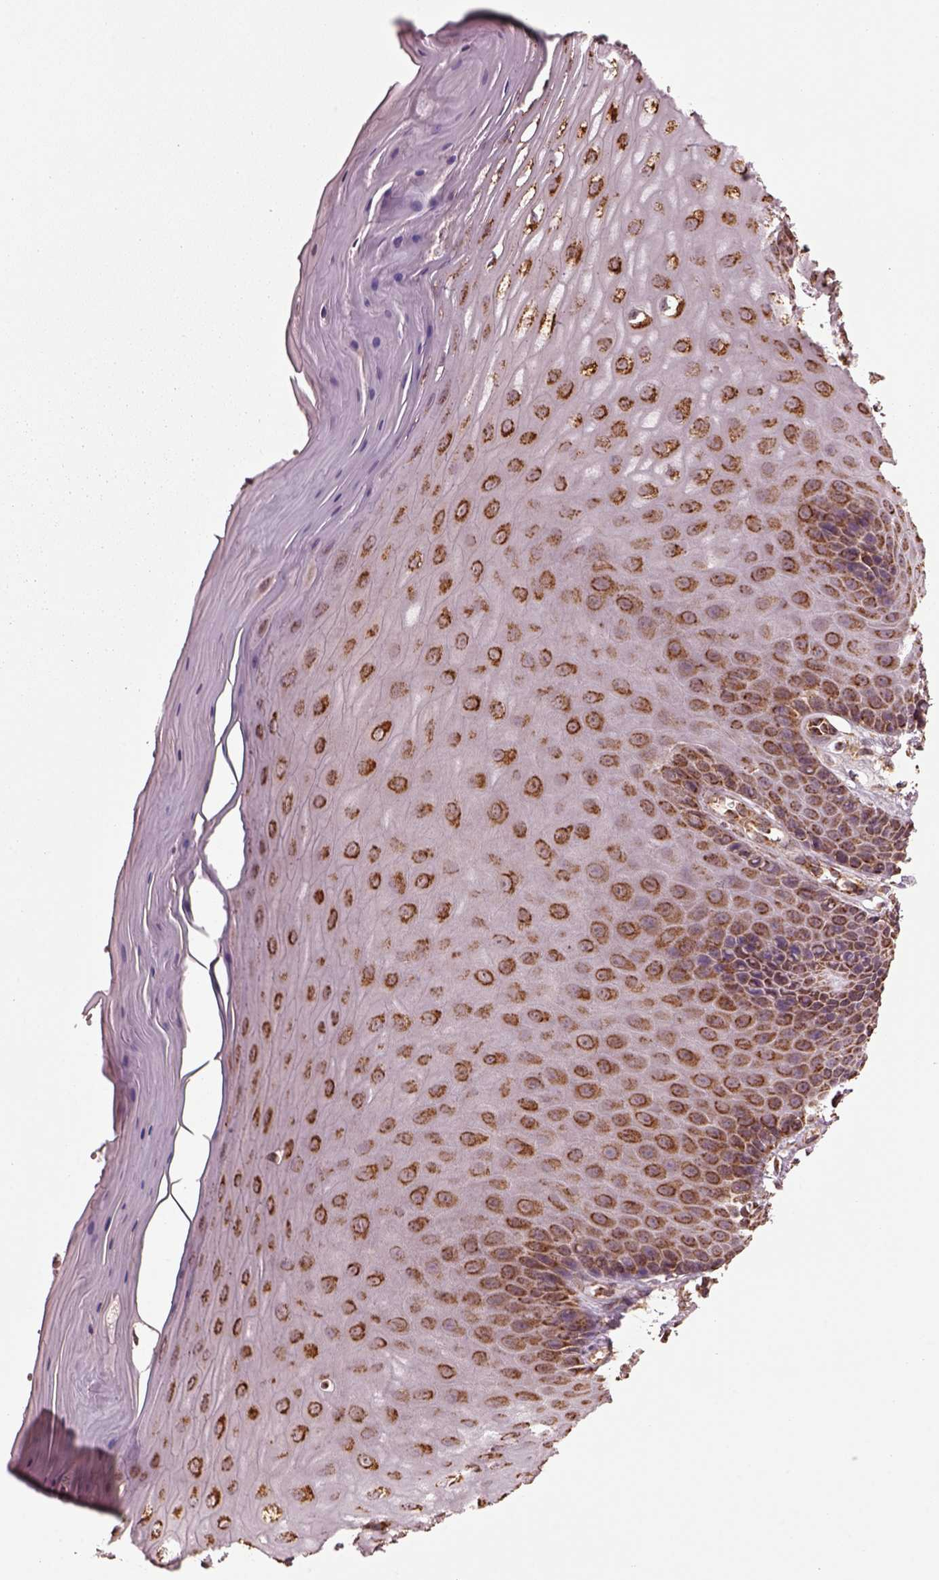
{"staining": {"intensity": "strong", "quantity": ">75%", "location": "cytoplasmic/membranous"}, "tissue": "vagina", "cell_type": "Squamous epithelial cells", "image_type": "normal", "snomed": [{"axis": "morphology", "description": "Normal tissue, NOS"}, {"axis": "topography", "description": "Vagina"}], "caption": "IHC micrograph of normal human vagina stained for a protein (brown), which displays high levels of strong cytoplasmic/membranous staining in about >75% of squamous epithelial cells.", "gene": "SEL1L3", "patient": {"sex": "female", "age": 83}}